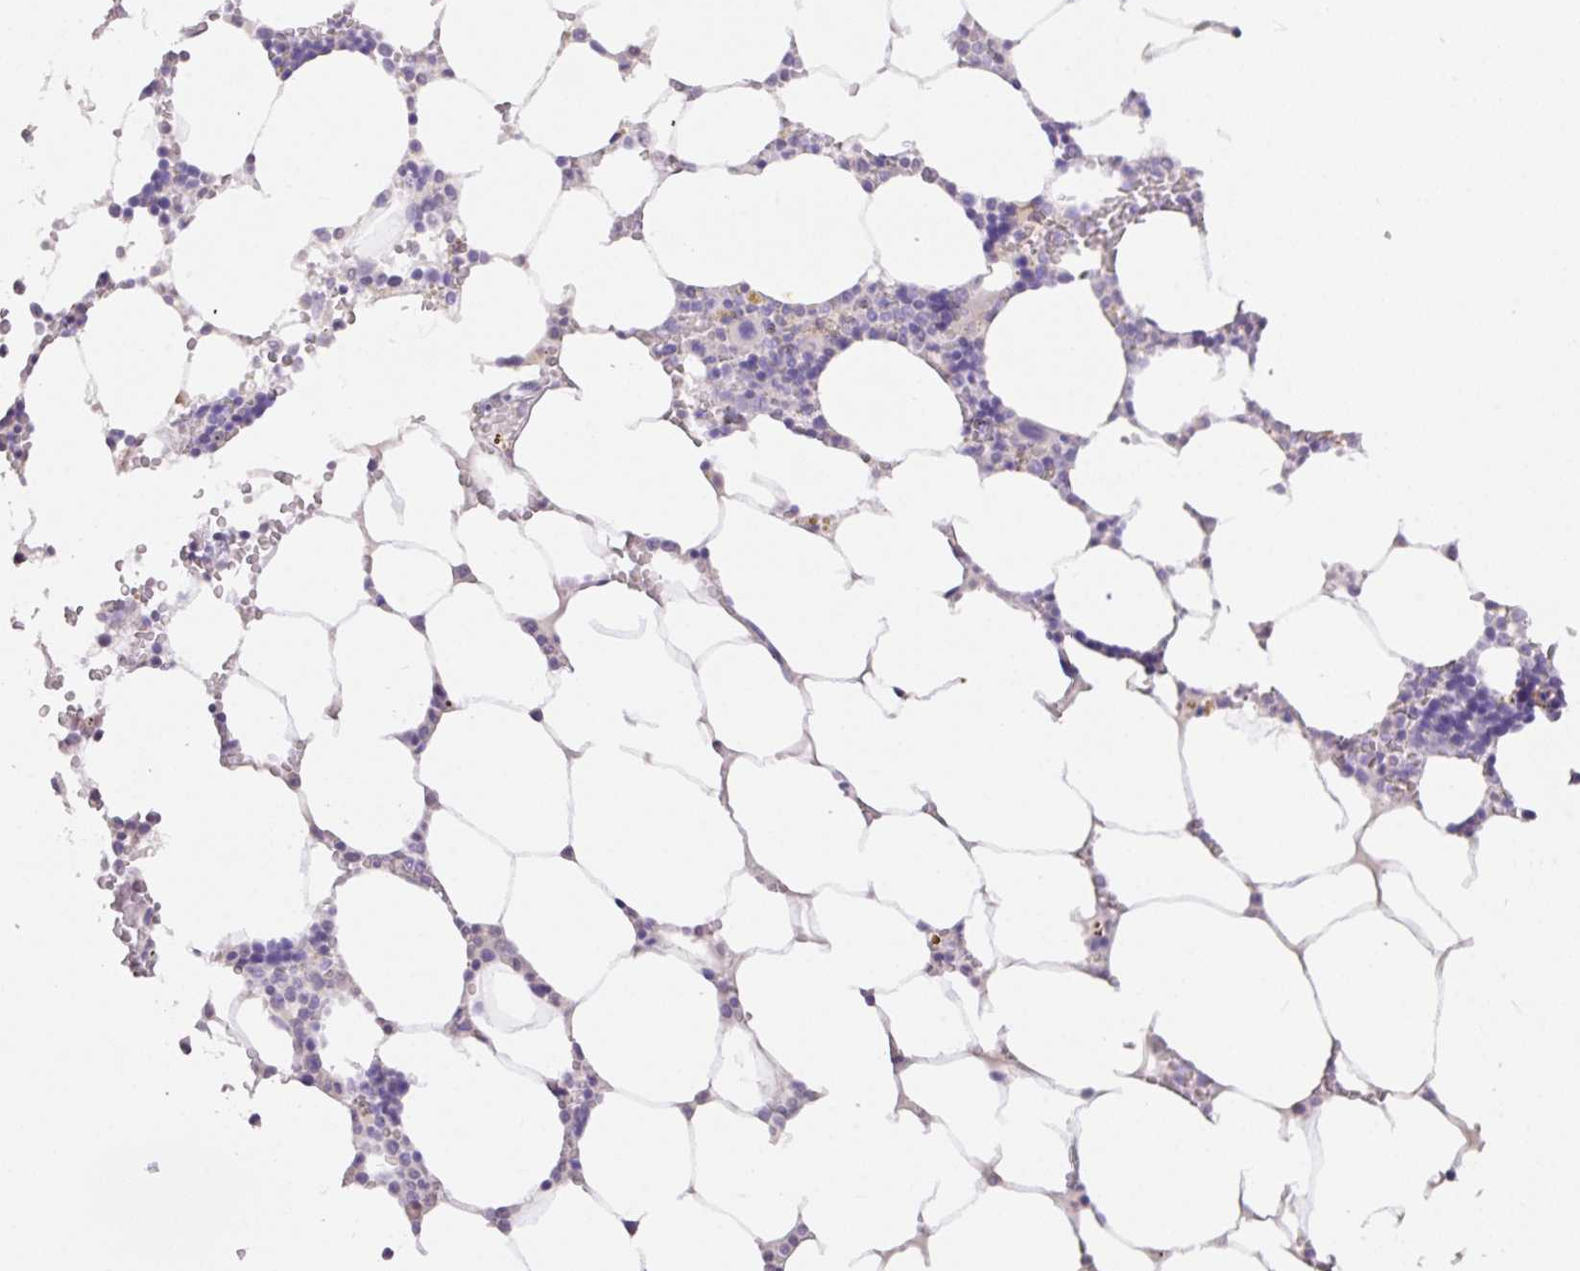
{"staining": {"intensity": "negative", "quantity": "none", "location": "none"}, "tissue": "bone marrow", "cell_type": "Hematopoietic cells", "image_type": "normal", "snomed": [{"axis": "morphology", "description": "Normal tissue, NOS"}, {"axis": "topography", "description": "Bone marrow"}], "caption": "Immunohistochemistry image of normal bone marrow: bone marrow stained with DAB exhibits no significant protein positivity in hematopoietic cells. The staining is performed using DAB brown chromogen with nuclei counter-stained in using hematoxylin.", "gene": "HCRTR2", "patient": {"sex": "male", "age": 64}}